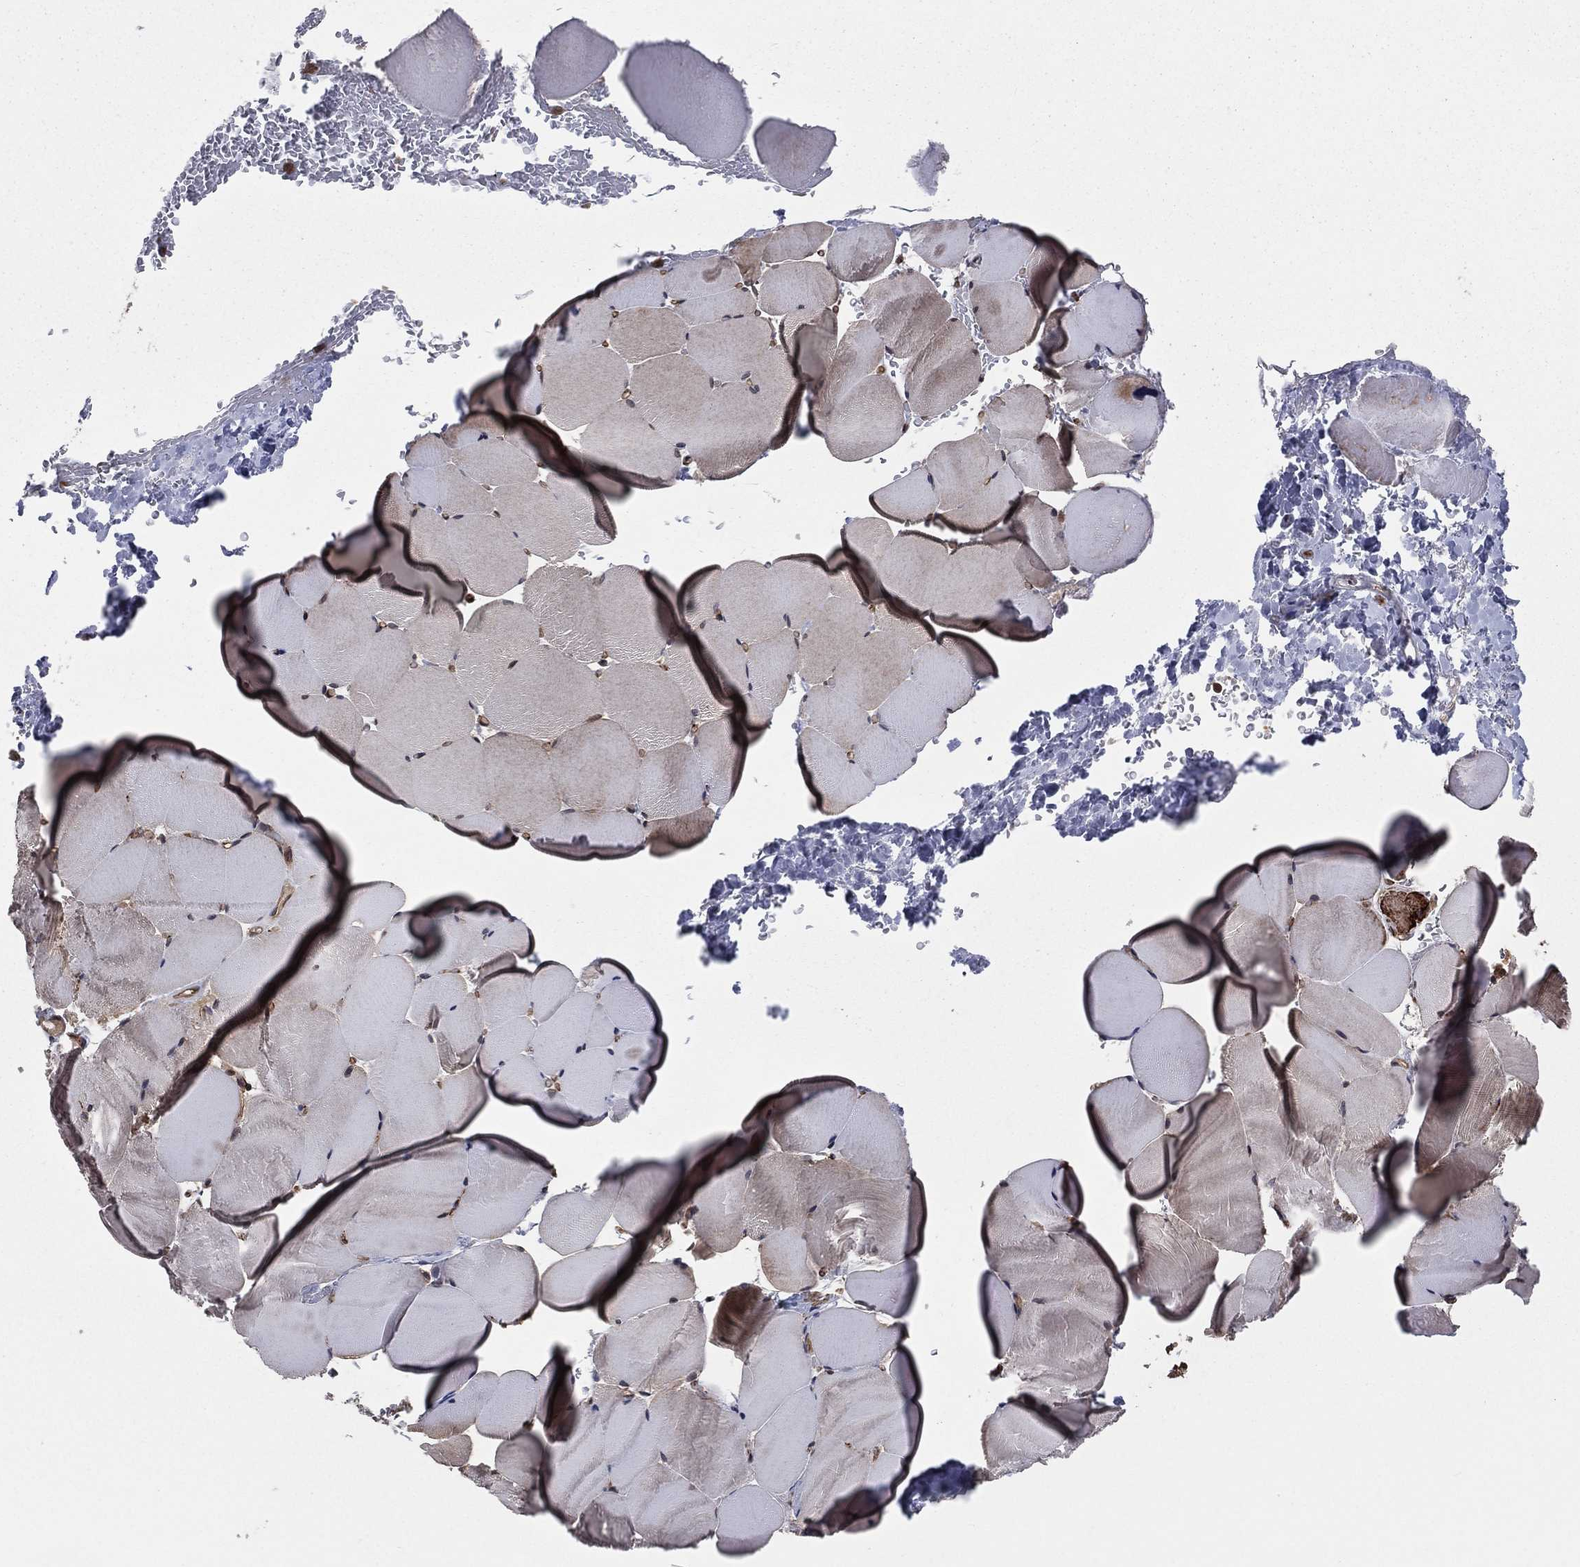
{"staining": {"intensity": "moderate", "quantity": "<25%", "location": "cytoplasmic/membranous"}, "tissue": "skeletal muscle", "cell_type": "Myocytes", "image_type": "normal", "snomed": [{"axis": "morphology", "description": "Normal tissue, NOS"}, {"axis": "topography", "description": "Skeletal muscle"}], "caption": "Brown immunohistochemical staining in normal human skeletal muscle demonstrates moderate cytoplasmic/membranous positivity in approximately <25% of myocytes.", "gene": "CERT1", "patient": {"sex": "female", "age": 37}}